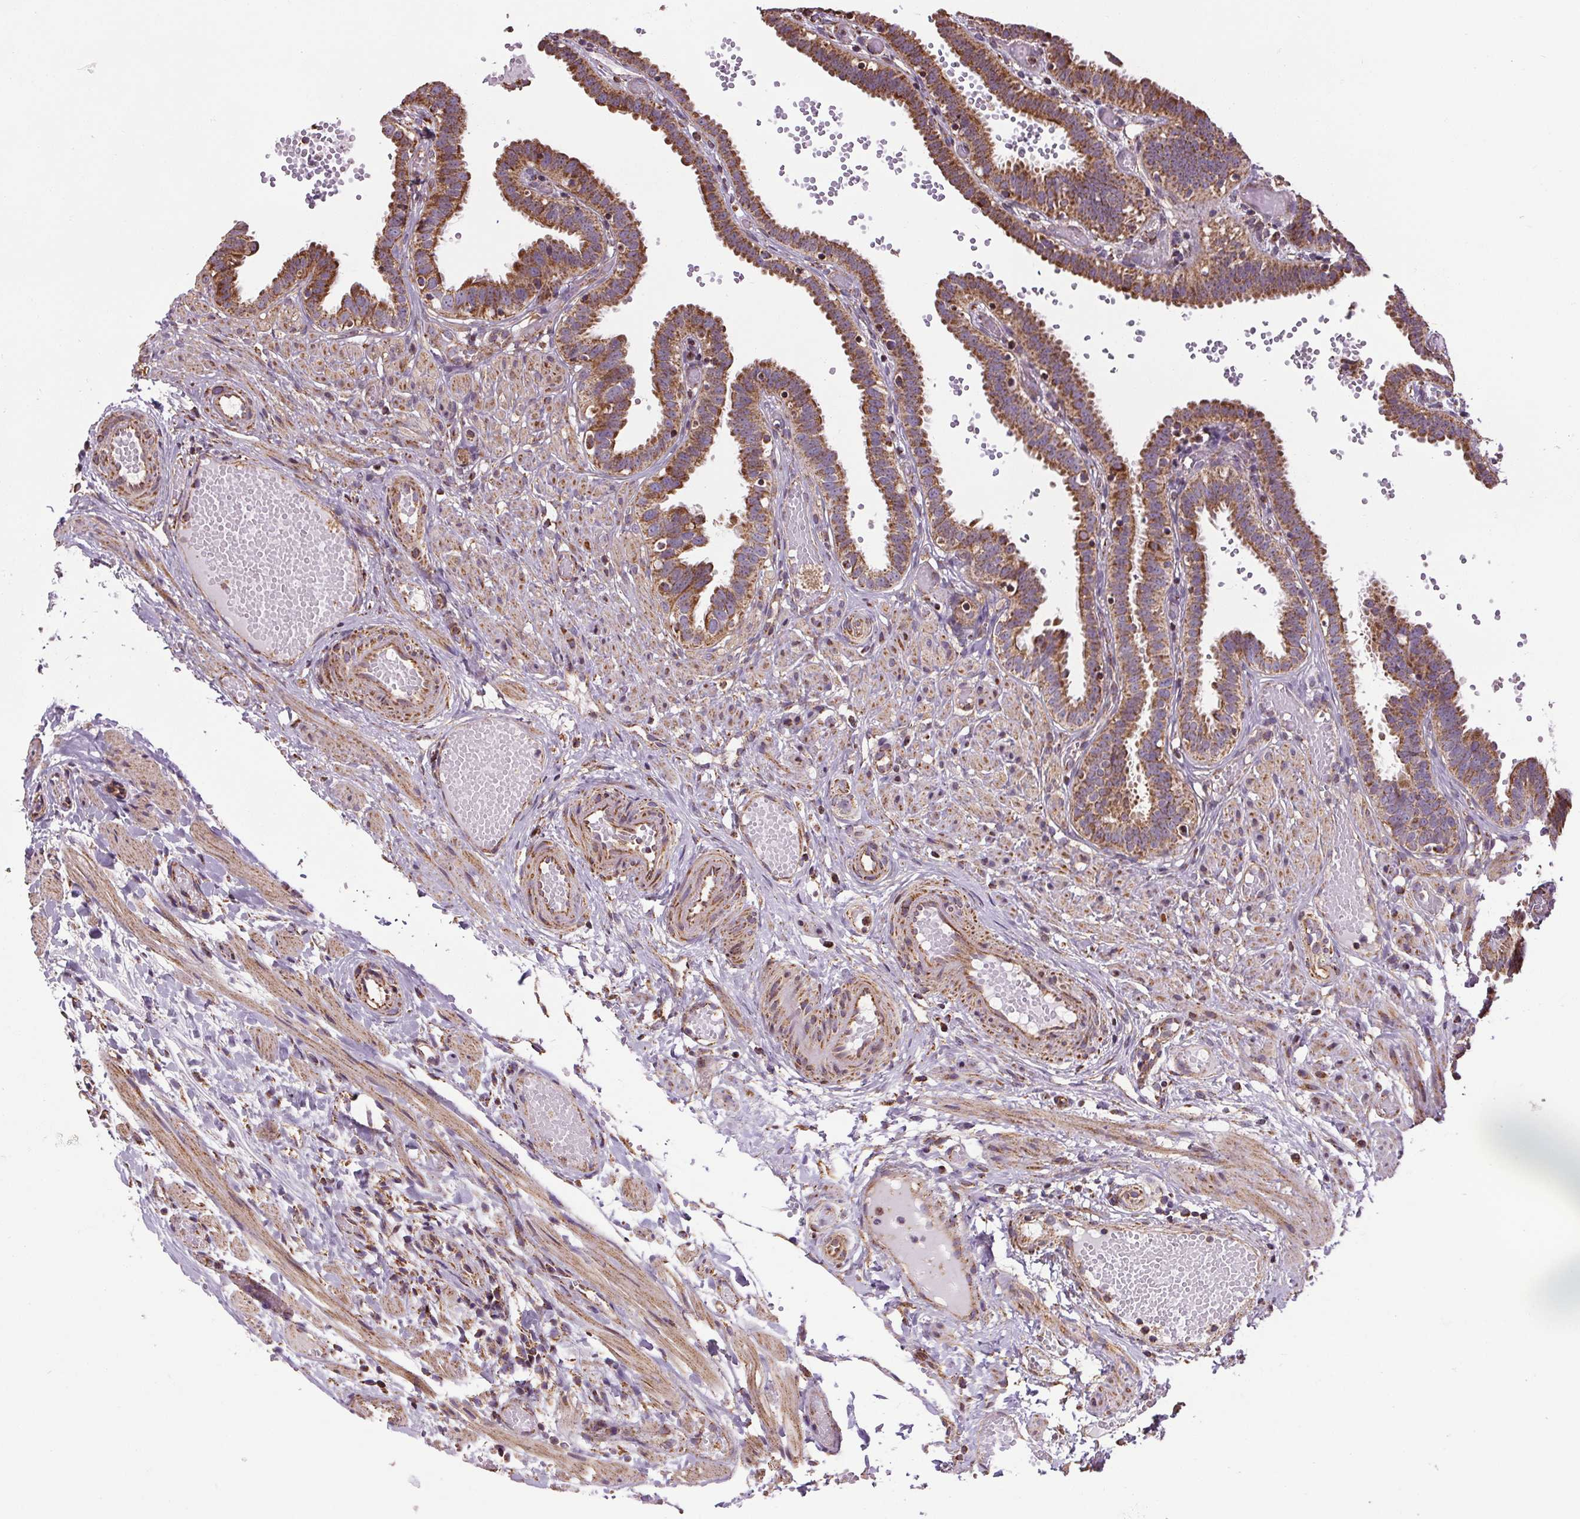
{"staining": {"intensity": "moderate", "quantity": ">75%", "location": "cytoplasmic/membranous"}, "tissue": "fallopian tube", "cell_type": "Glandular cells", "image_type": "normal", "snomed": [{"axis": "morphology", "description": "Normal tissue, NOS"}, {"axis": "topography", "description": "Fallopian tube"}], "caption": "Protein expression analysis of normal fallopian tube exhibits moderate cytoplasmic/membranous staining in approximately >75% of glandular cells. (brown staining indicates protein expression, while blue staining denotes nuclei).", "gene": "ZNF548", "patient": {"sex": "female", "age": 37}}